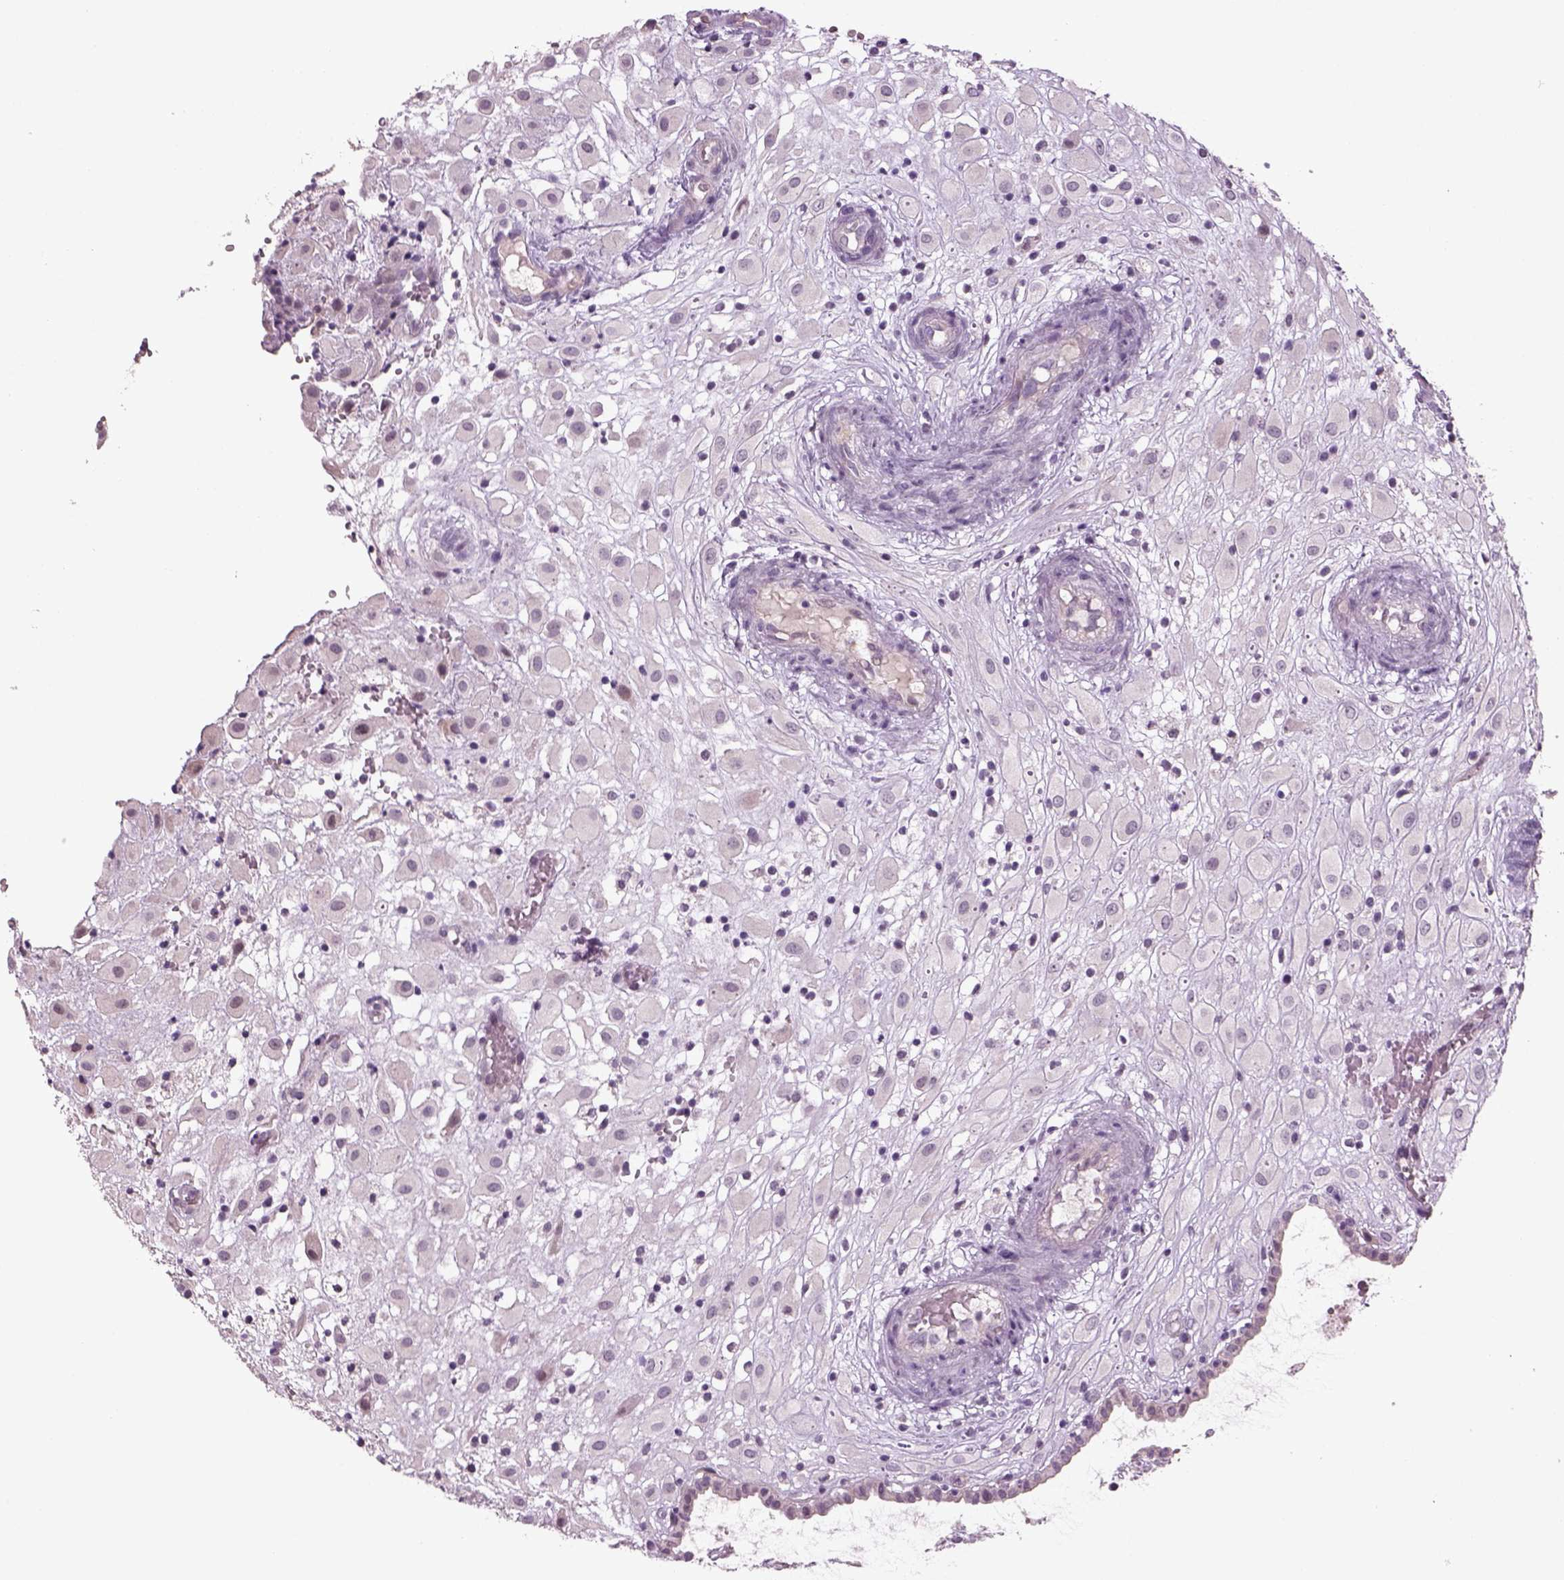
{"staining": {"intensity": "negative", "quantity": "none", "location": "none"}, "tissue": "placenta", "cell_type": "Decidual cells", "image_type": "normal", "snomed": [{"axis": "morphology", "description": "Normal tissue, NOS"}, {"axis": "topography", "description": "Placenta"}], "caption": "Immunohistochemical staining of unremarkable placenta shows no significant positivity in decidual cells. (Stains: DAB (3,3'-diaminobenzidine) immunohistochemistry (IHC) with hematoxylin counter stain, Microscopy: brightfield microscopy at high magnification).", "gene": "PENK", "patient": {"sex": "female", "age": 24}}